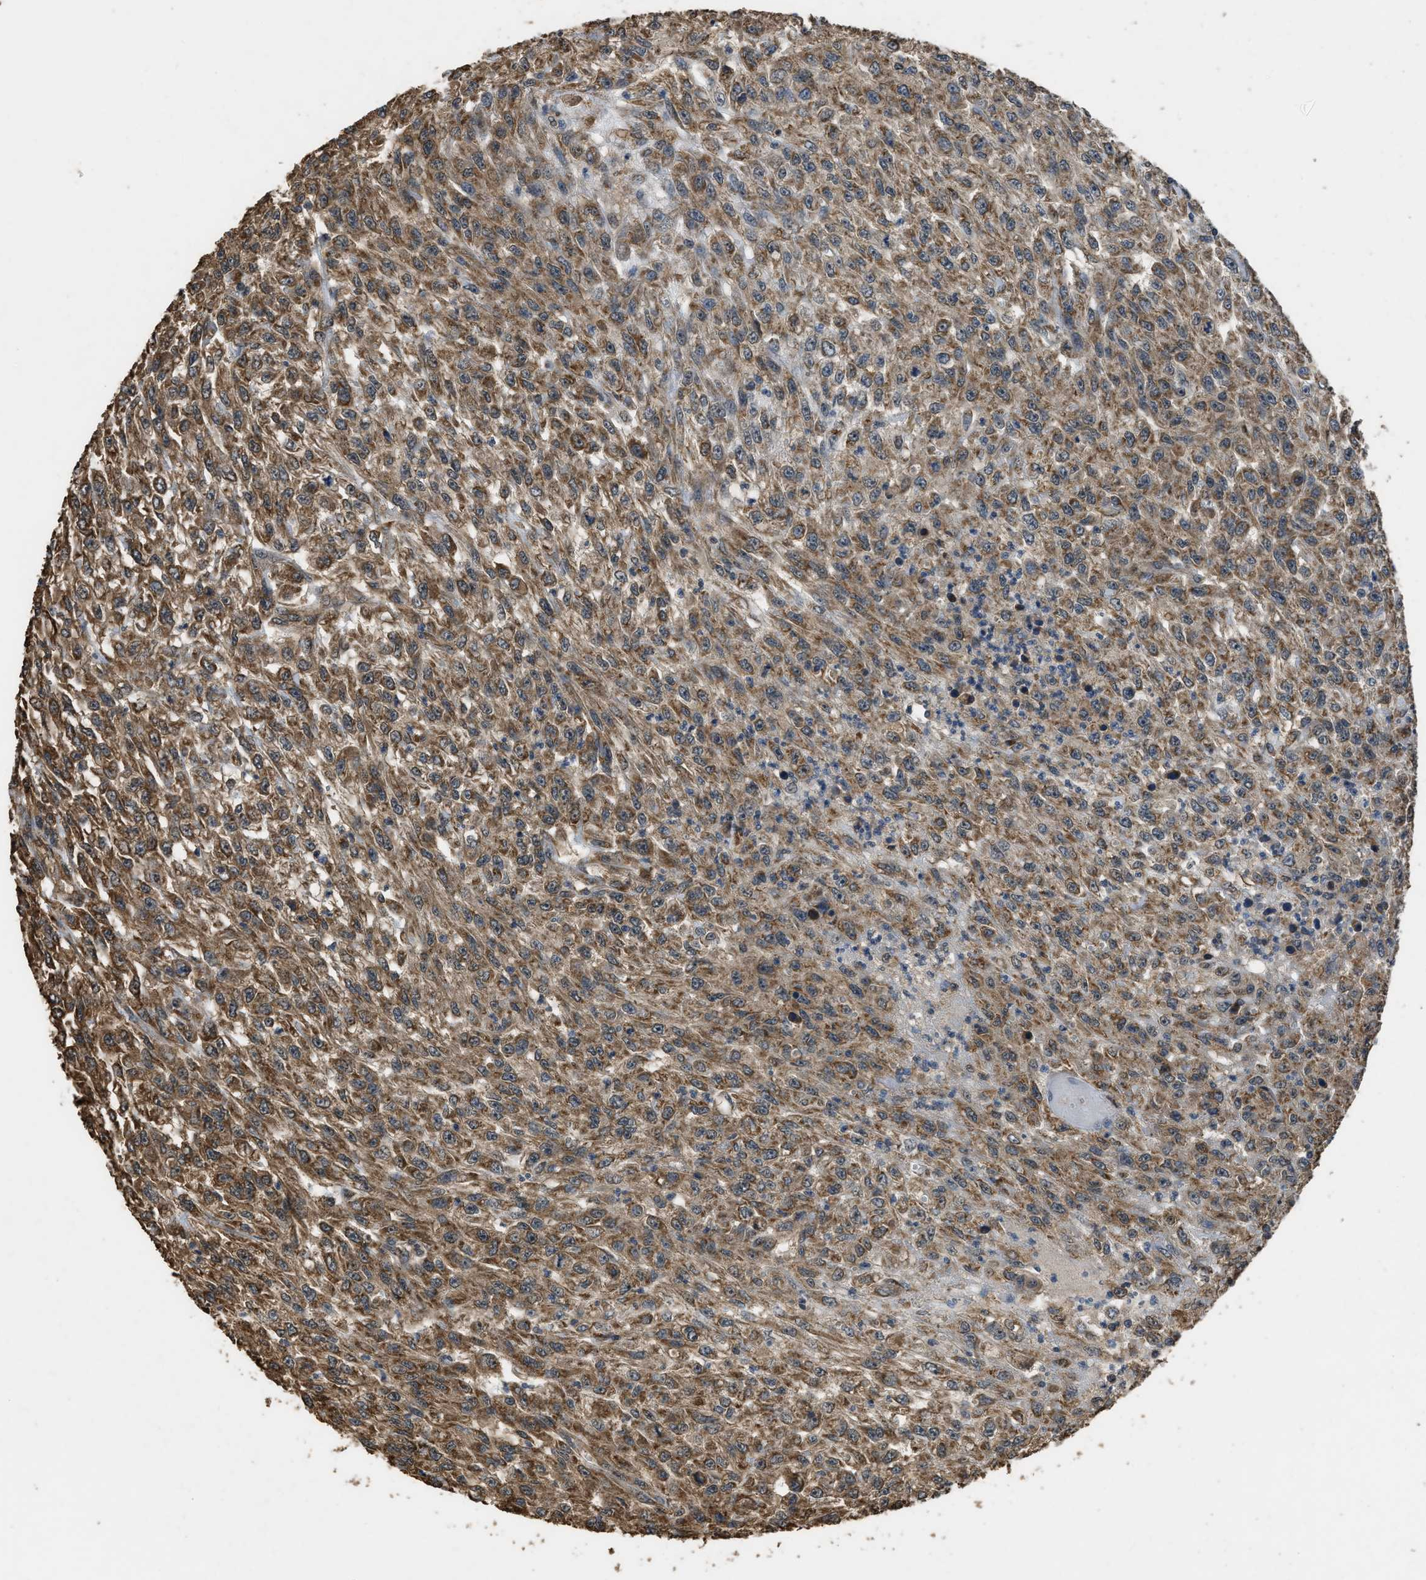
{"staining": {"intensity": "moderate", "quantity": ">75%", "location": "cytoplasmic/membranous"}, "tissue": "urothelial cancer", "cell_type": "Tumor cells", "image_type": "cancer", "snomed": [{"axis": "morphology", "description": "Urothelial carcinoma, High grade"}, {"axis": "topography", "description": "Urinary bladder"}], "caption": "Immunohistochemistry image of neoplastic tissue: urothelial cancer stained using immunohistochemistry (IHC) exhibits medium levels of moderate protein expression localized specifically in the cytoplasmic/membranous of tumor cells, appearing as a cytoplasmic/membranous brown color.", "gene": "DENND6B", "patient": {"sex": "male", "age": 46}}